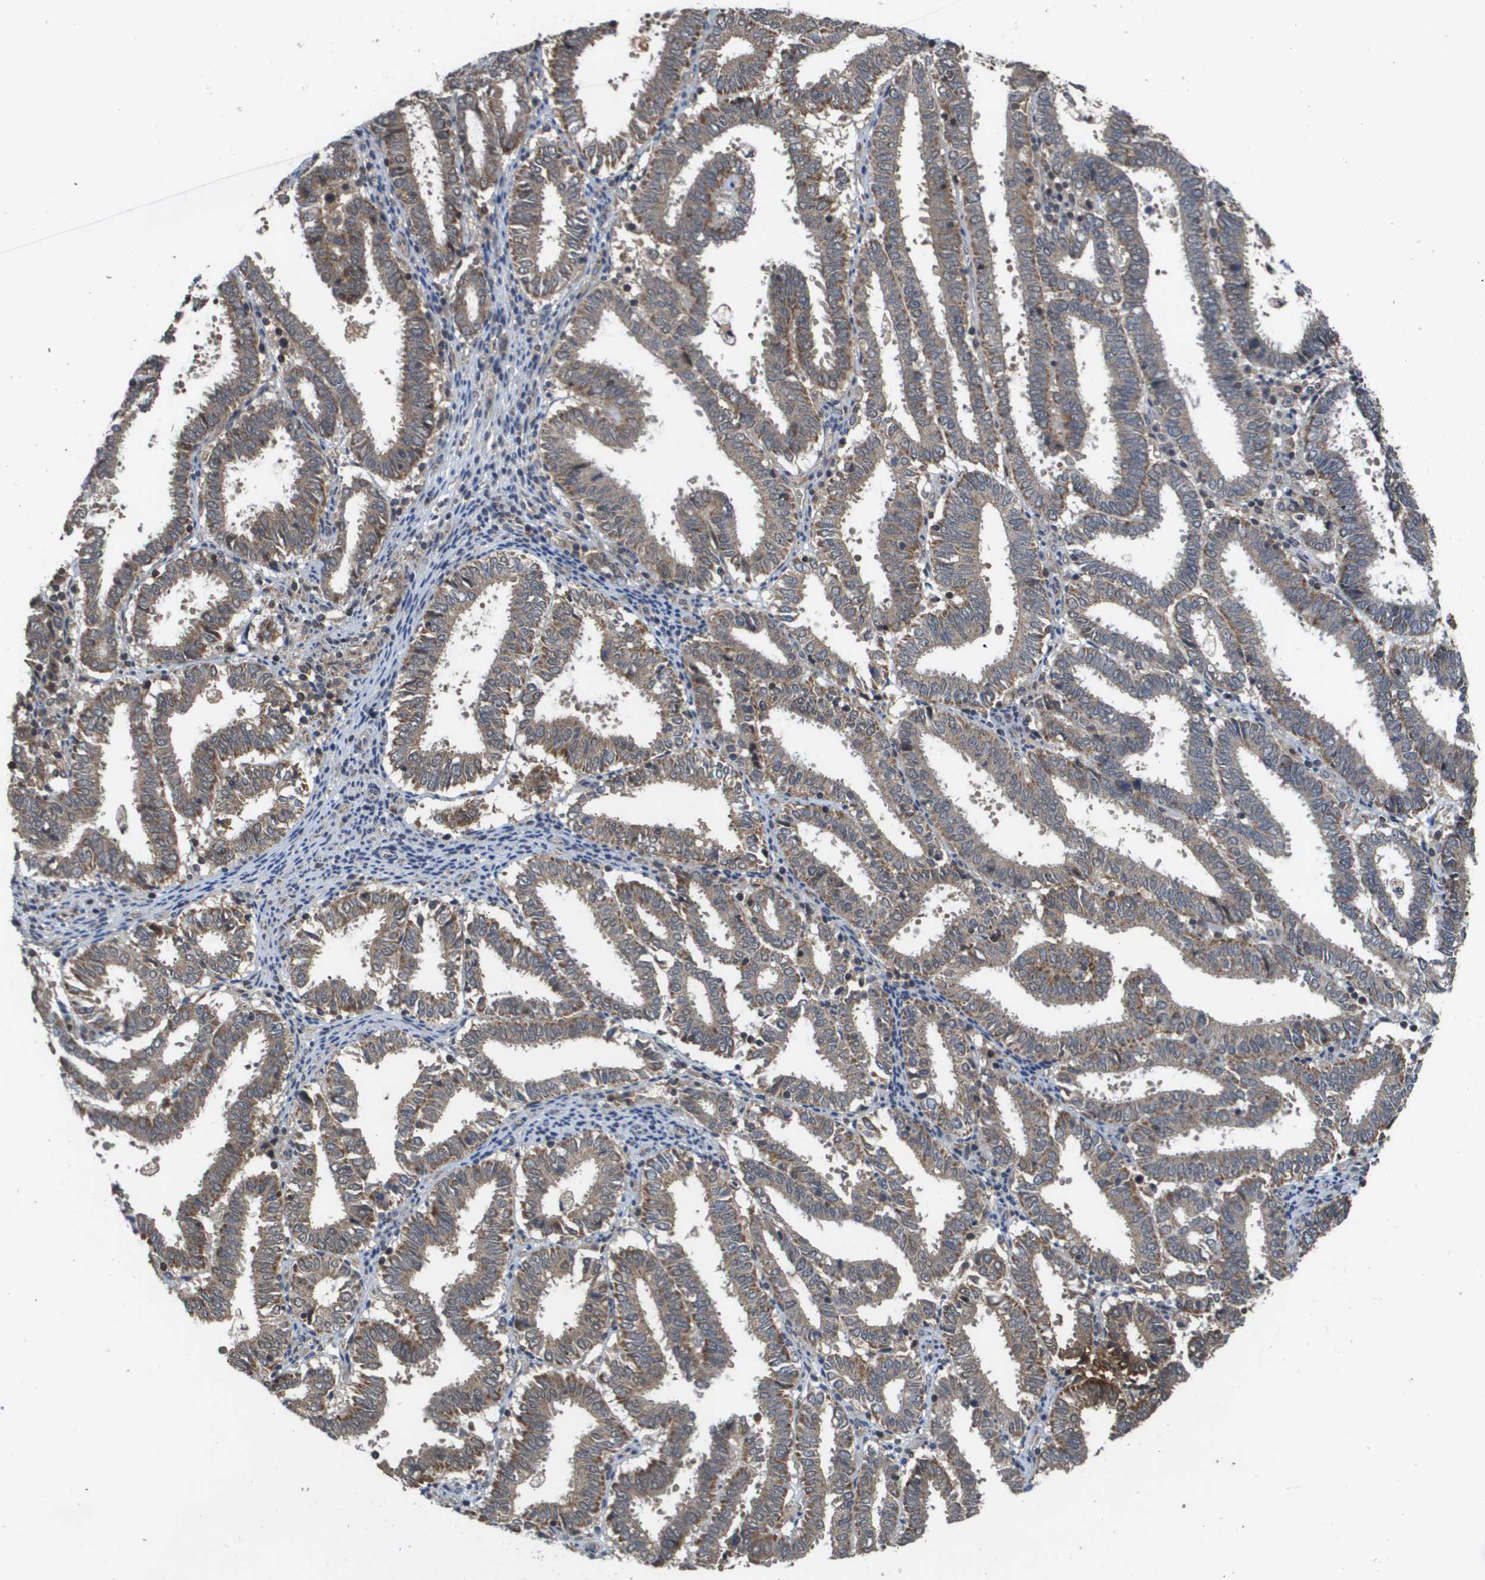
{"staining": {"intensity": "moderate", "quantity": ">75%", "location": "cytoplasmic/membranous"}, "tissue": "endometrial cancer", "cell_type": "Tumor cells", "image_type": "cancer", "snomed": [{"axis": "morphology", "description": "Adenocarcinoma, NOS"}, {"axis": "topography", "description": "Uterus"}], "caption": "Tumor cells exhibit medium levels of moderate cytoplasmic/membranous expression in approximately >75% of cells in human endometrial cancer (adenocarcinoma).", "gene": "RBM38", "patient": {"sex": "female", "age": 83}}